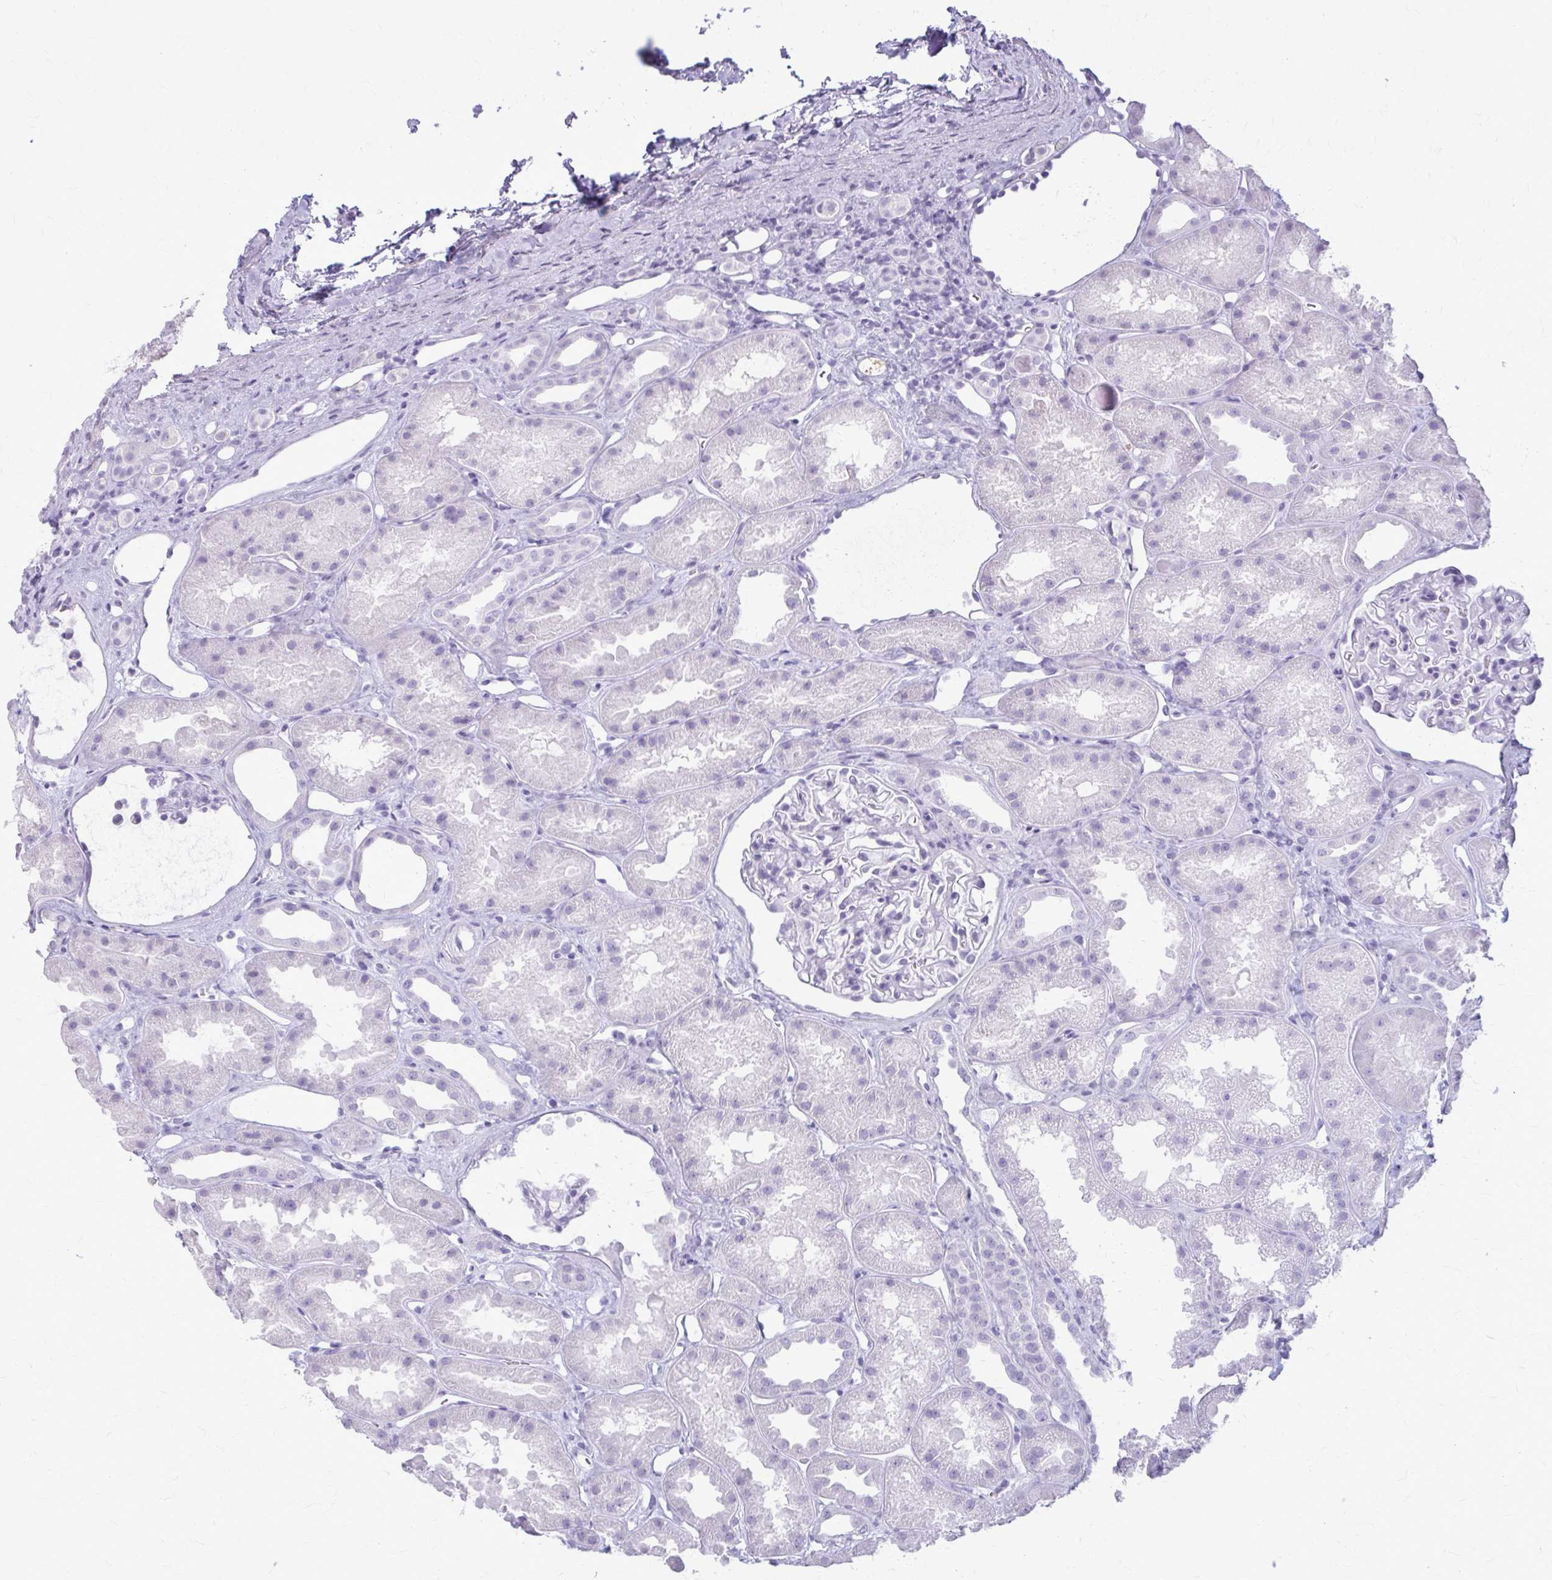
{"staining": {"intensity": "negative", "quantity": "none", "location": "none"}, "tissue": "kidney", "cell_type": "Cells in glomeruli", "image_type": "normal", "snomed": [{"axis": "morphology", "description": "Normal tissue, NOS"}, {"axis": "topography", "description": "Kidney"}], "caption": "Micrograph shows no significant protein expression in cells in glomeruli of unremarkable kidney.", "gene": "KRT5", "patient": {"sex": "male", "age": 61}}